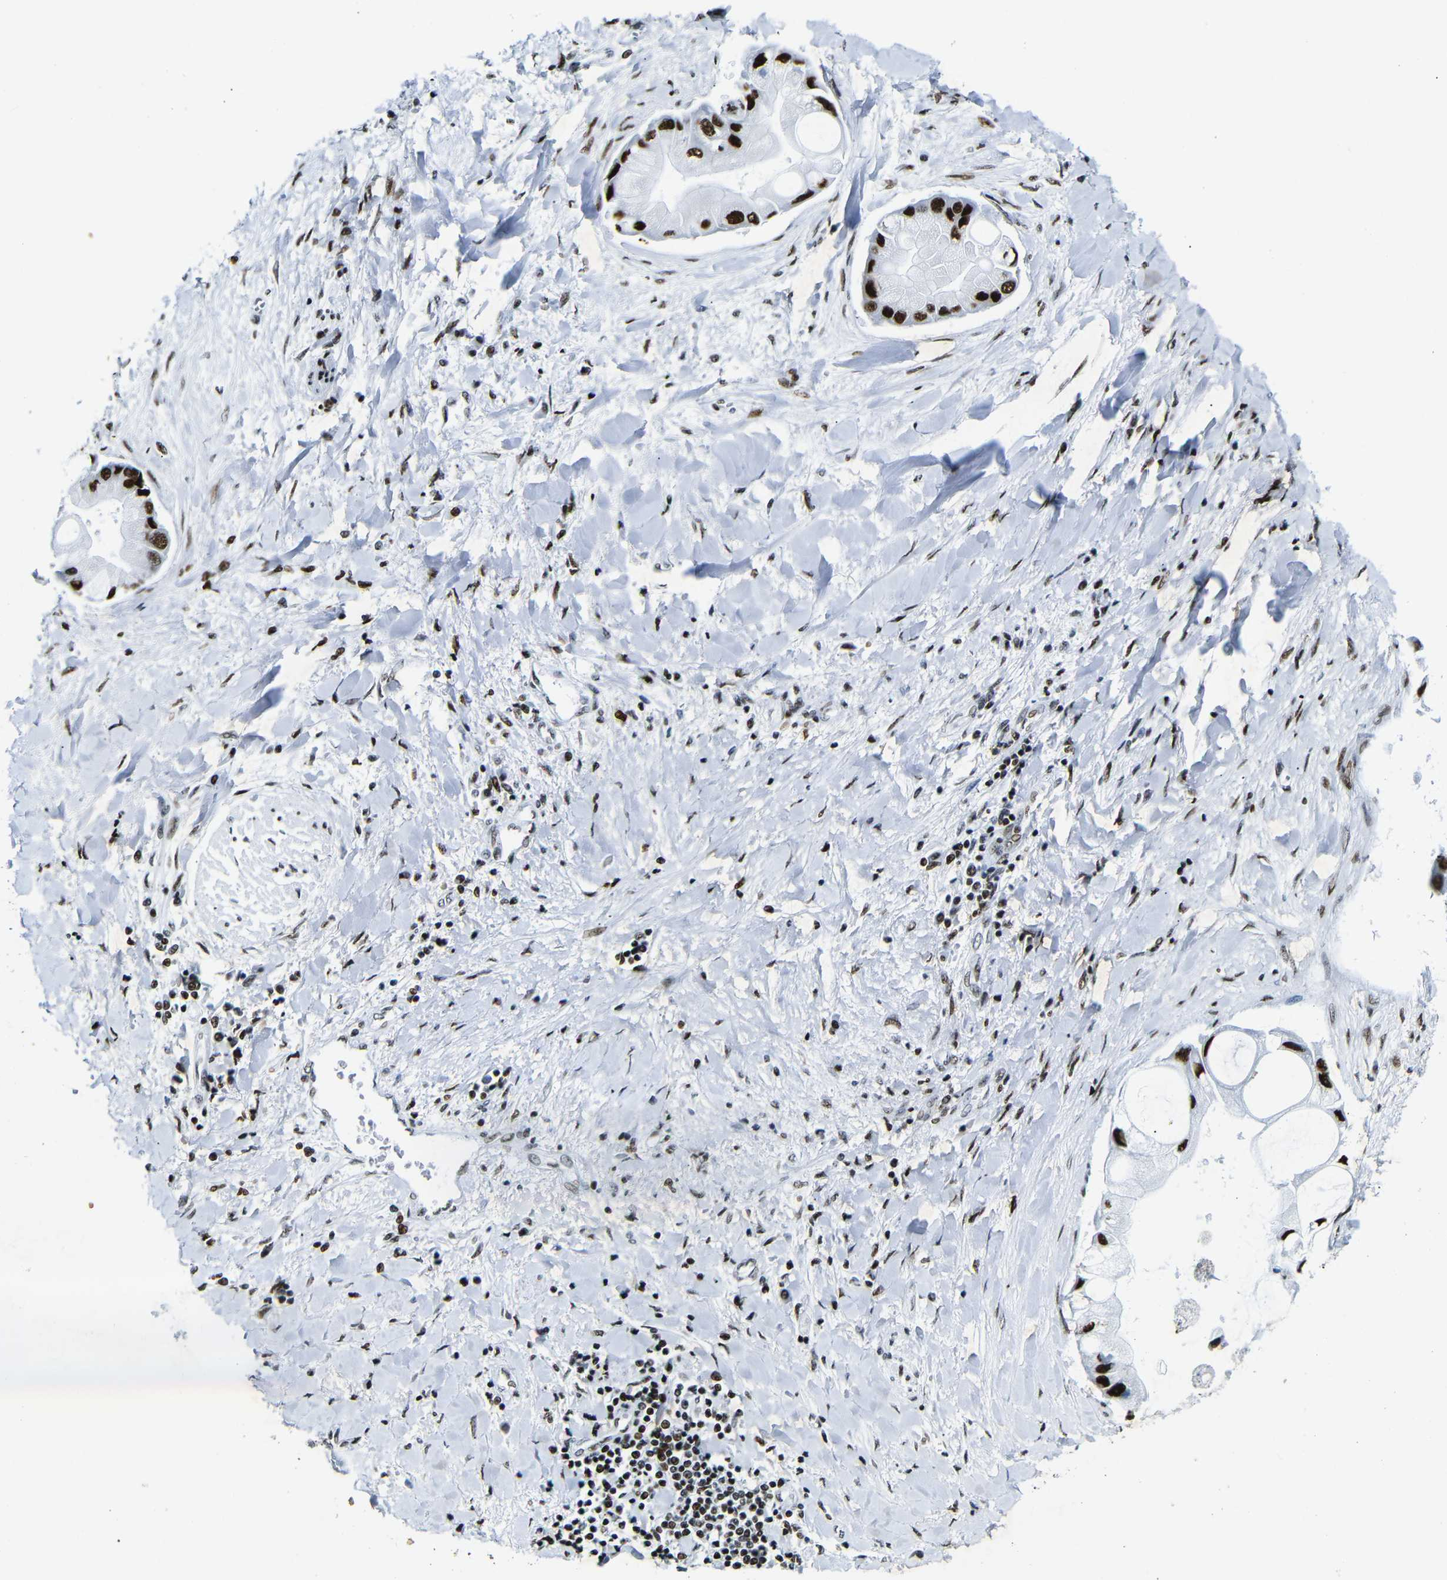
{"staining": {"intensity": "strong", "quantity": ">75%", "location": "nuclear"}, "tissue": "liver cancer", "cell_type": "Tumor cells", "image_type": "cancer", "snomed": [{"axis": "morphology", "description": "Cholangiocarcinoma"}, {"axis": "topography", "description": "Liver"}], "caption": "This is an image of IHC staining of cholangiocarcinoma (liver), which shows strong positivity in the nuclear of tumor cells.", "gene": "SRSF1", "patient": {"sex": "male", "age": 50}}